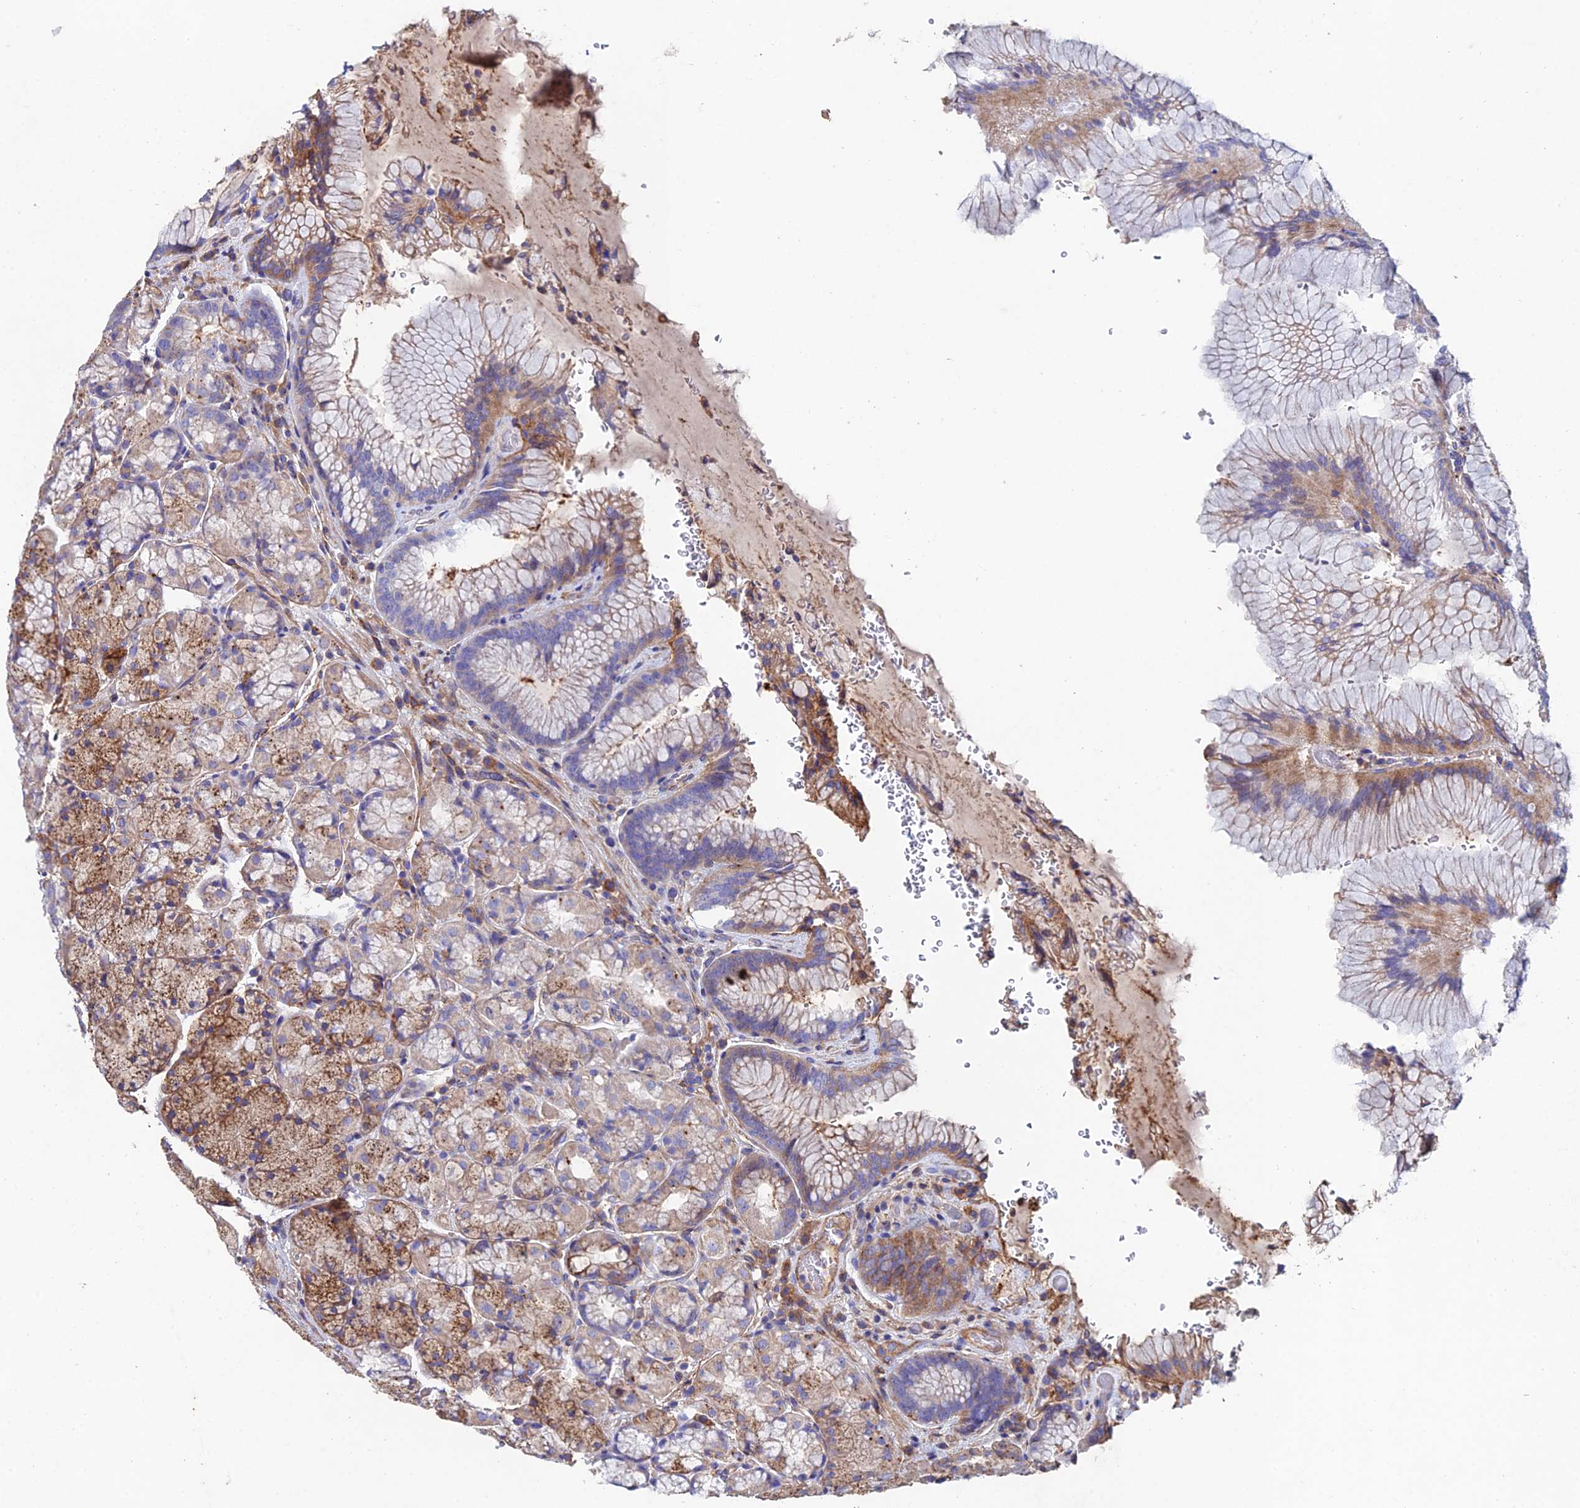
{"staining": {"intensity": "moderate", "quantity": "25%-75%", "location": "cytoplasmic/membranous"}, "tissue": "stomach", "cell_type": "Glandular cells", "image_type": "normal", "snomed": [{"axis": "morphology", "description": "Normal tissue, NOS"}, {"axis": "topography", "description": "Stomach"}], "caption": "Brown immunohistochemical staining in normal stomach exhibits moderate cytoplasmic/membranous expression in approximately 25%-75% of glandular cells.", "gene": "C6", "patient": {"sex": "male", "age": 63}}